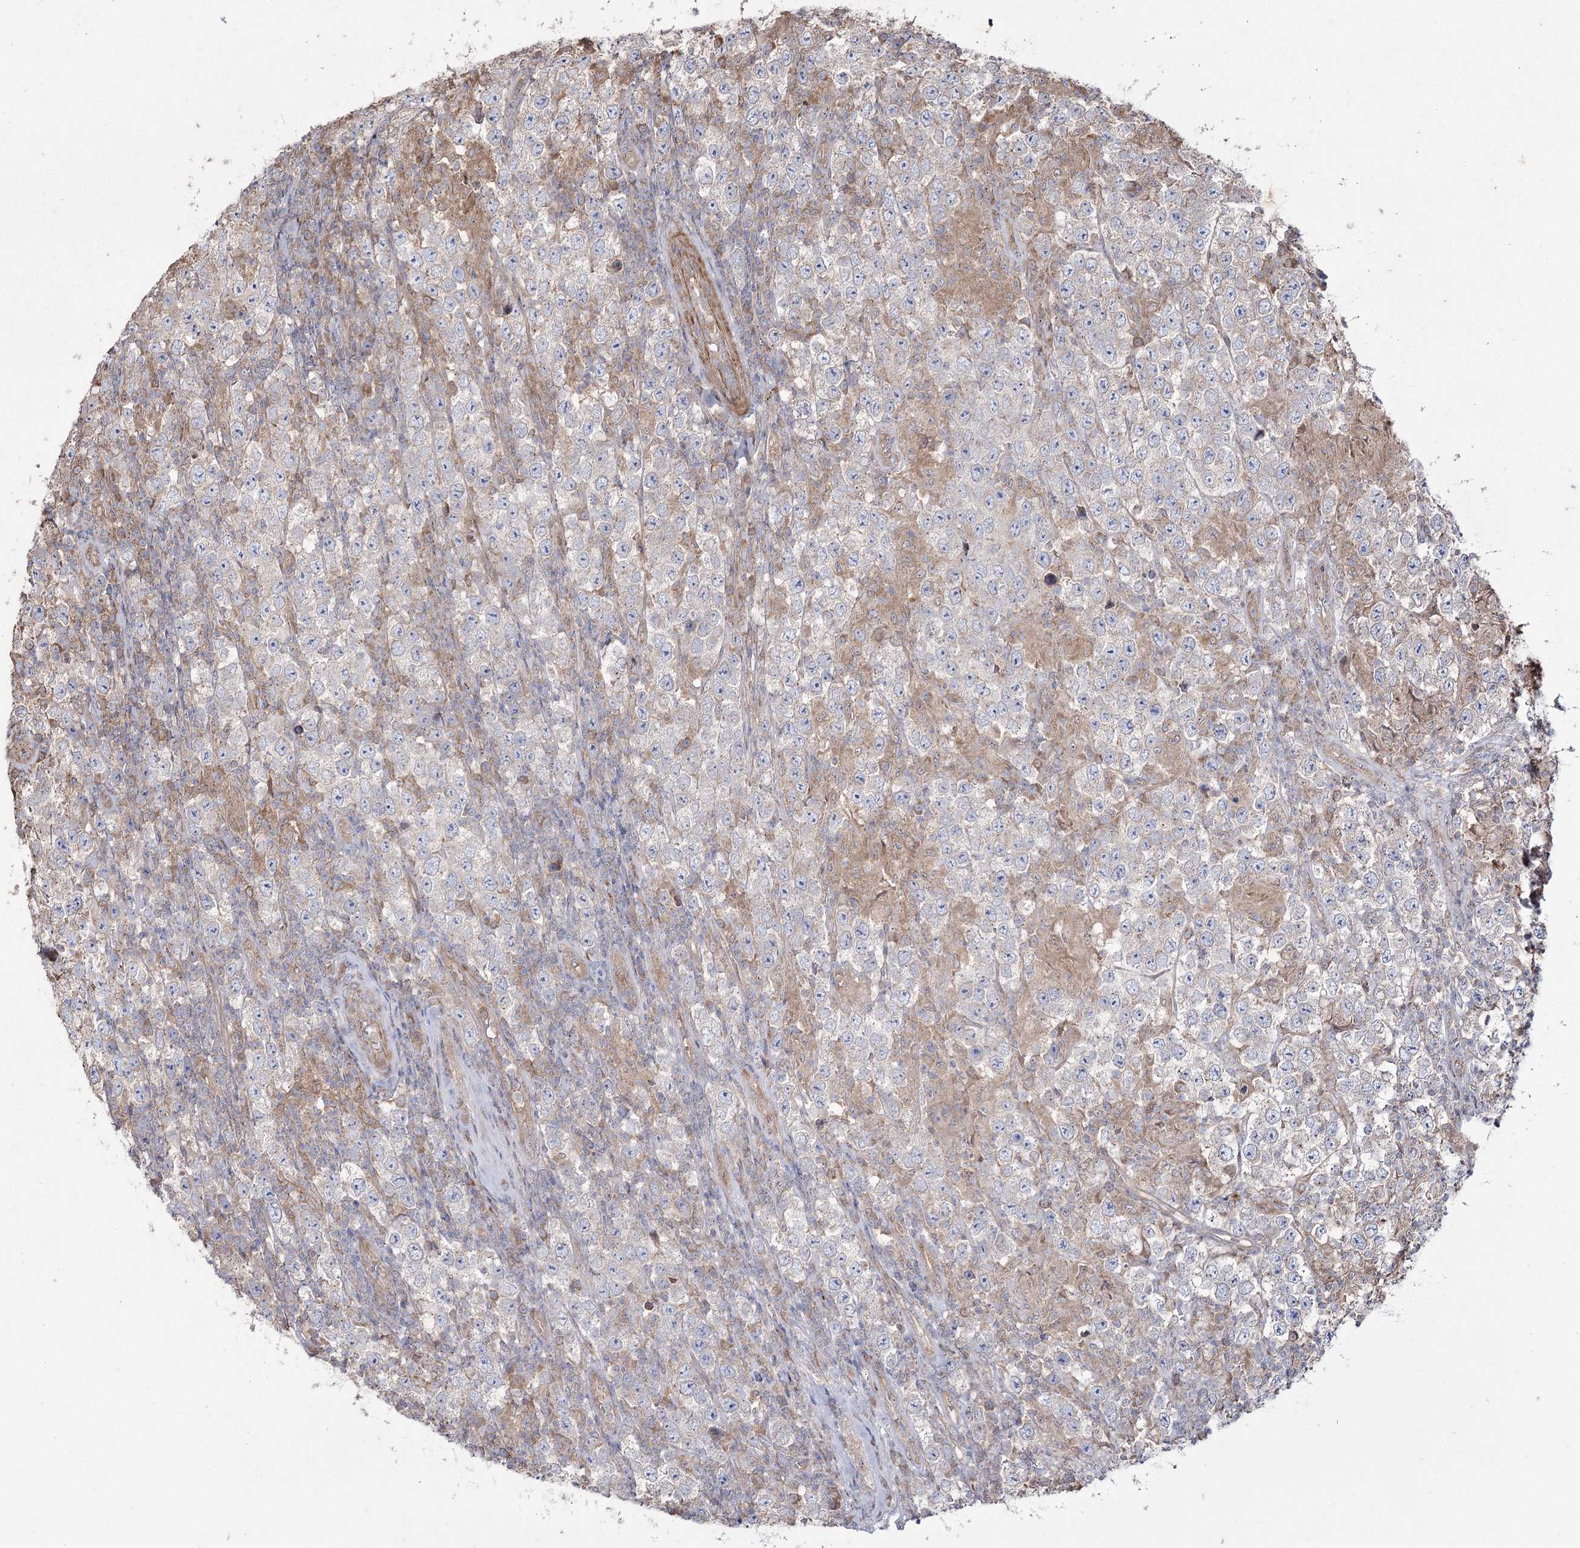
{"staining": {"intensity": "negative", "quantity": "none", "location": "none"}, "tissue": "testis cancer", "cell_type": "Tumor cells", "image_type": "cancer", "snomed": [{"axis": "morphology", "description": "Normal tissue, NOS"}, {"axis": "morphology", "description": "Urothelial carcinoma, High grade"}, {"axis": "morphology", "description": "Seminoma, NOS"}, {"axis": "morphology", "description": "Carcinoma, Embryonal, NOS"}, {"axis": "topography", "description": "Urinary bladder"}, {"axis": "topography", "description": "Testis"}], "caption": "The image exhibits no staining of tumor cells in testis cancer (seminoma). (Brightfield microscopy of DAB (3,3'-diaminobenzidine) immunohistochemistry (IHC) at high magnification).", "gene": "SH3TC1", "patient": {"sex": "male", "age": 41}}